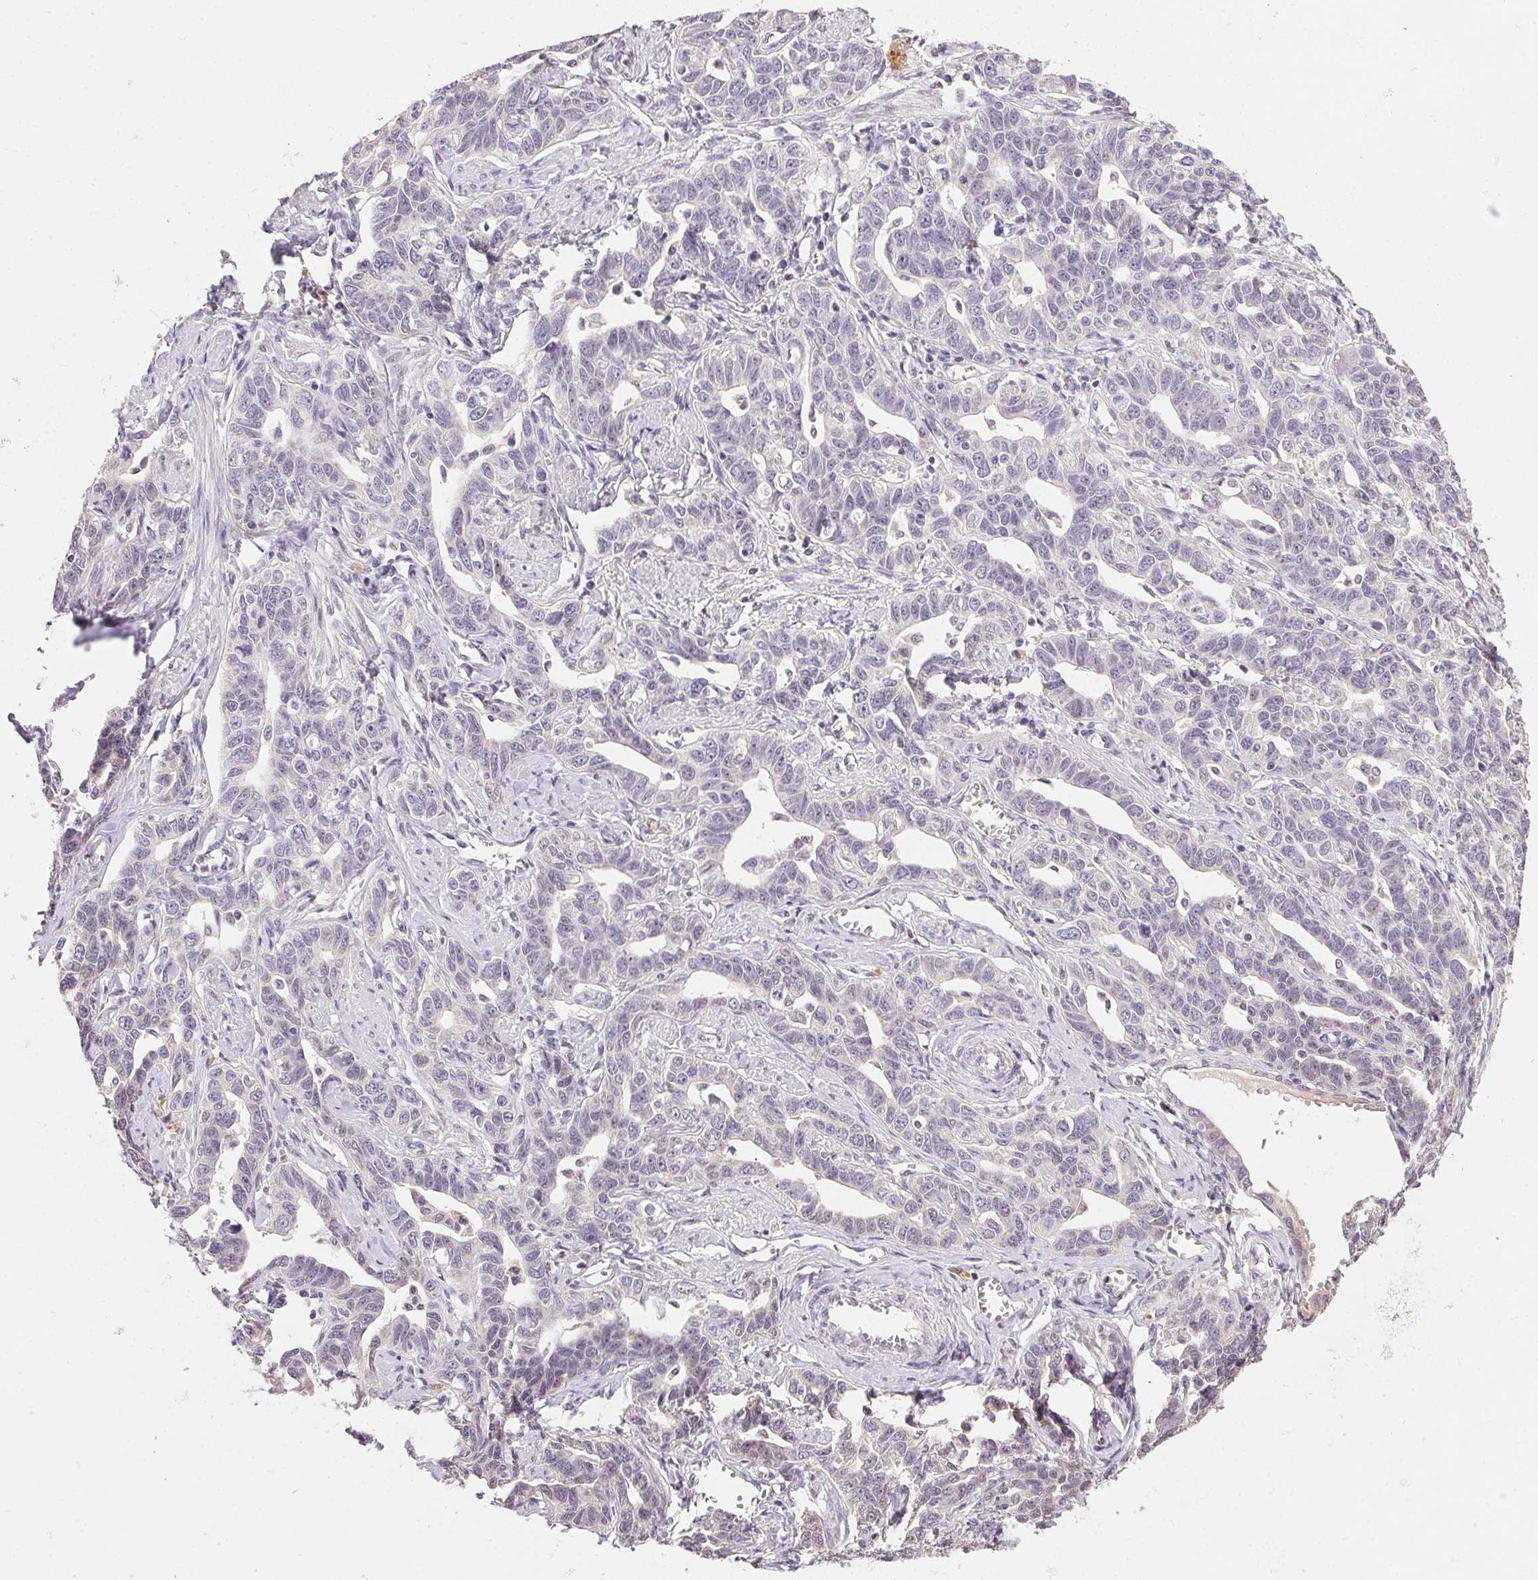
{"staining": {"intensity": "negative", "quantity": "none", "location": "none"}, "tissue": "ovarian cancer", "cell_type": "Tumor cells", "image_type": "cancer", "snomed": [{"axis": "morphology", "description": "Cystadenocarcinoma, serous, NOS"}, {"axis": "topography", "description": "Ovary"}], "caption": "The micrograph exhibits no significant expression in tumor cells of ovarian cancer. The staining was performed using DAB (3,3'-diaminobenzidine) to visualize the protein expression in brown, while the nuclei were stained in blue with hematoxylin (Magnification: 20x).", "gene": "ALDH8A1", "patient": {"sex": "female", "age": 69}}